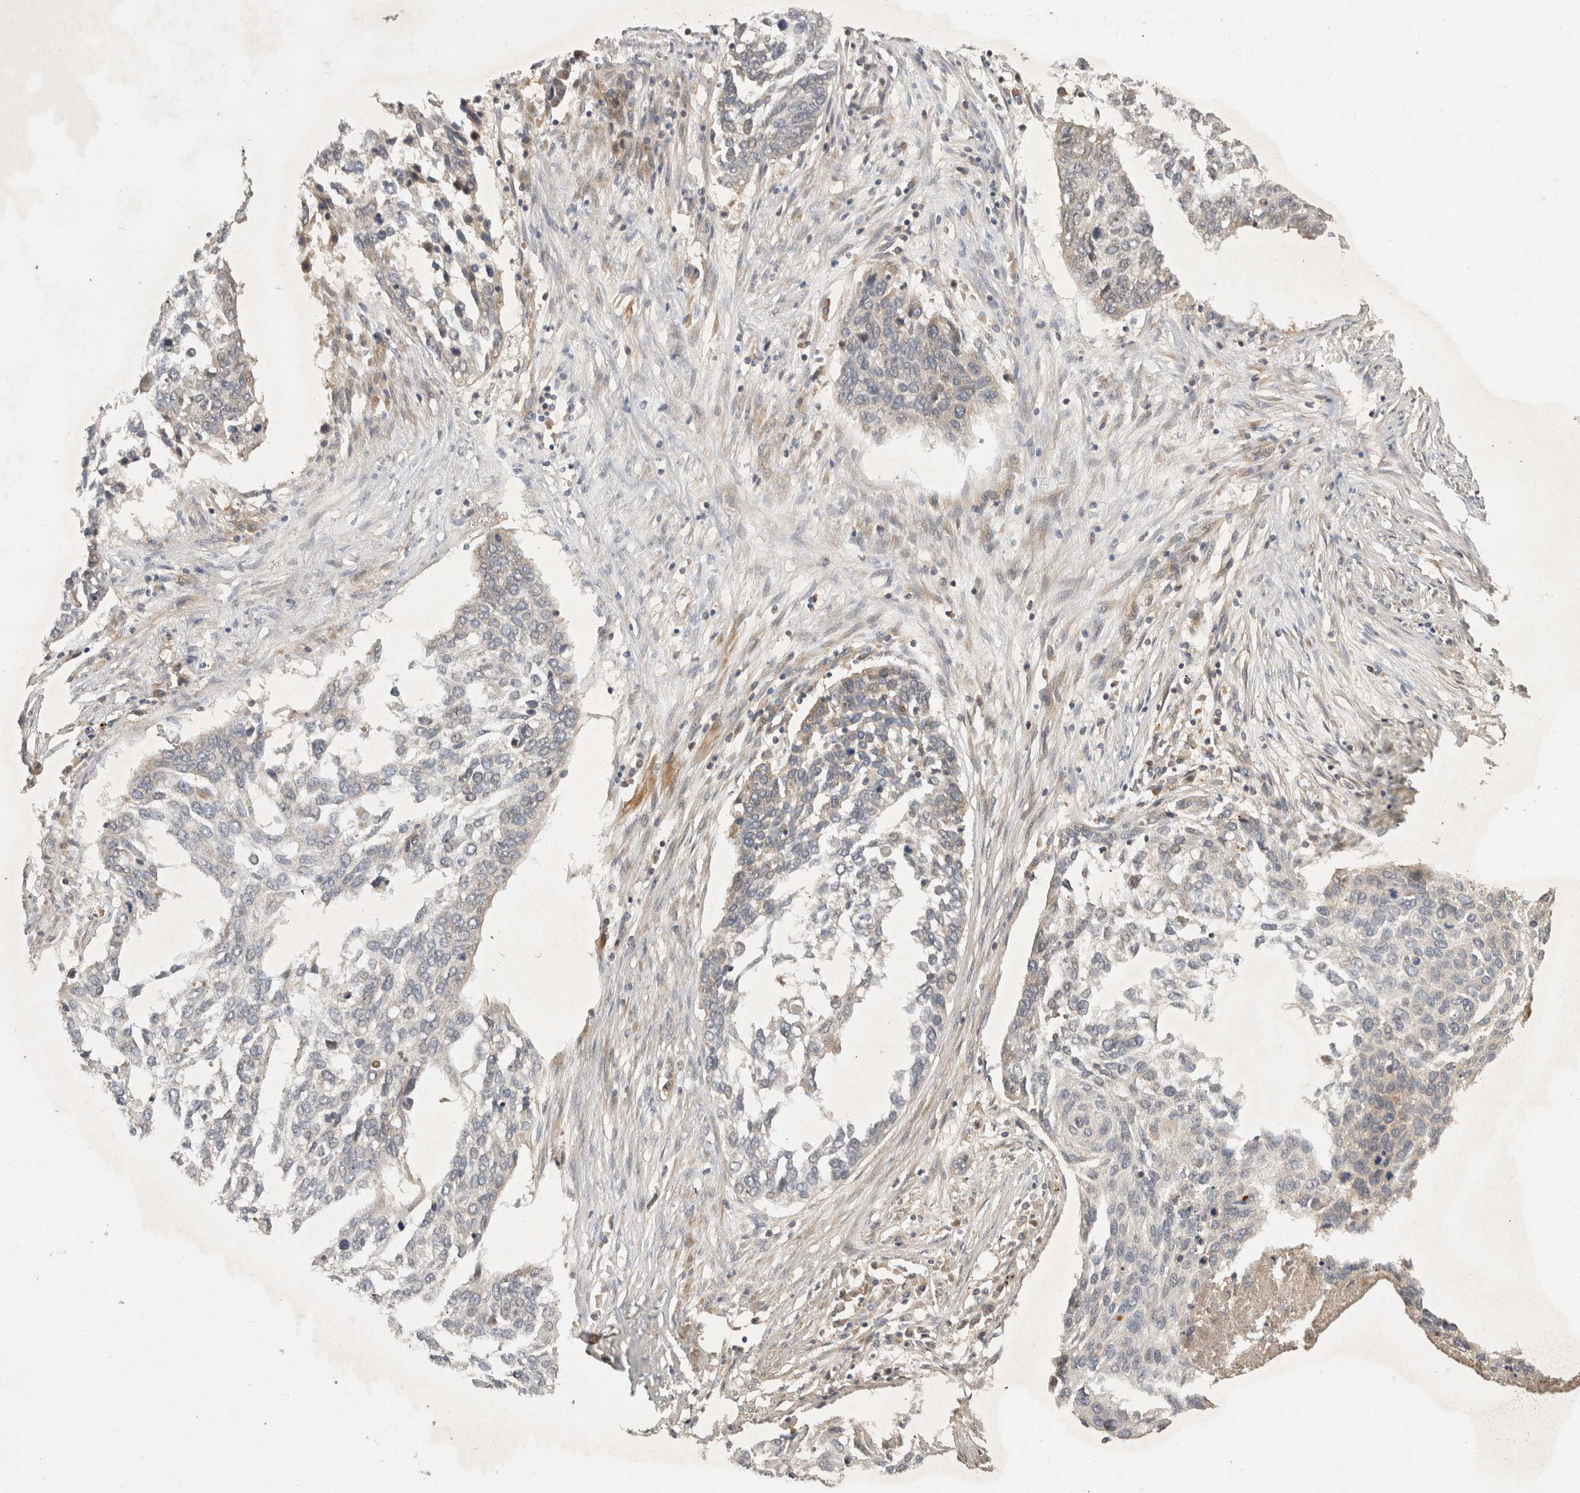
{"staining": {"intensity": "negative", "quantity": "none", "location": "none"}, "tissue": "lung cancer", "cell_type": "Tumor cells", "image_type": "cancer", "snomed": [{"axis": "morphology", "description": "Squamous cell carcinoma, NOS"}, {"axis": "topography", "description": "Lung"}], "caption": "A high-resolution histopathology image shows immunohistochemistry (IHC) staining of lung cancer, which exhibits no significant expression in tumor cells. The staining was performed using DAB (3,3'-diaminobenzidine) to visualize the protein expression in brown, while the nuclei were stained in blue with hematoxylin (Magnification: 20x).", "gene": "PPP1R42", "patient": {"sex": "female", "age": 63}}